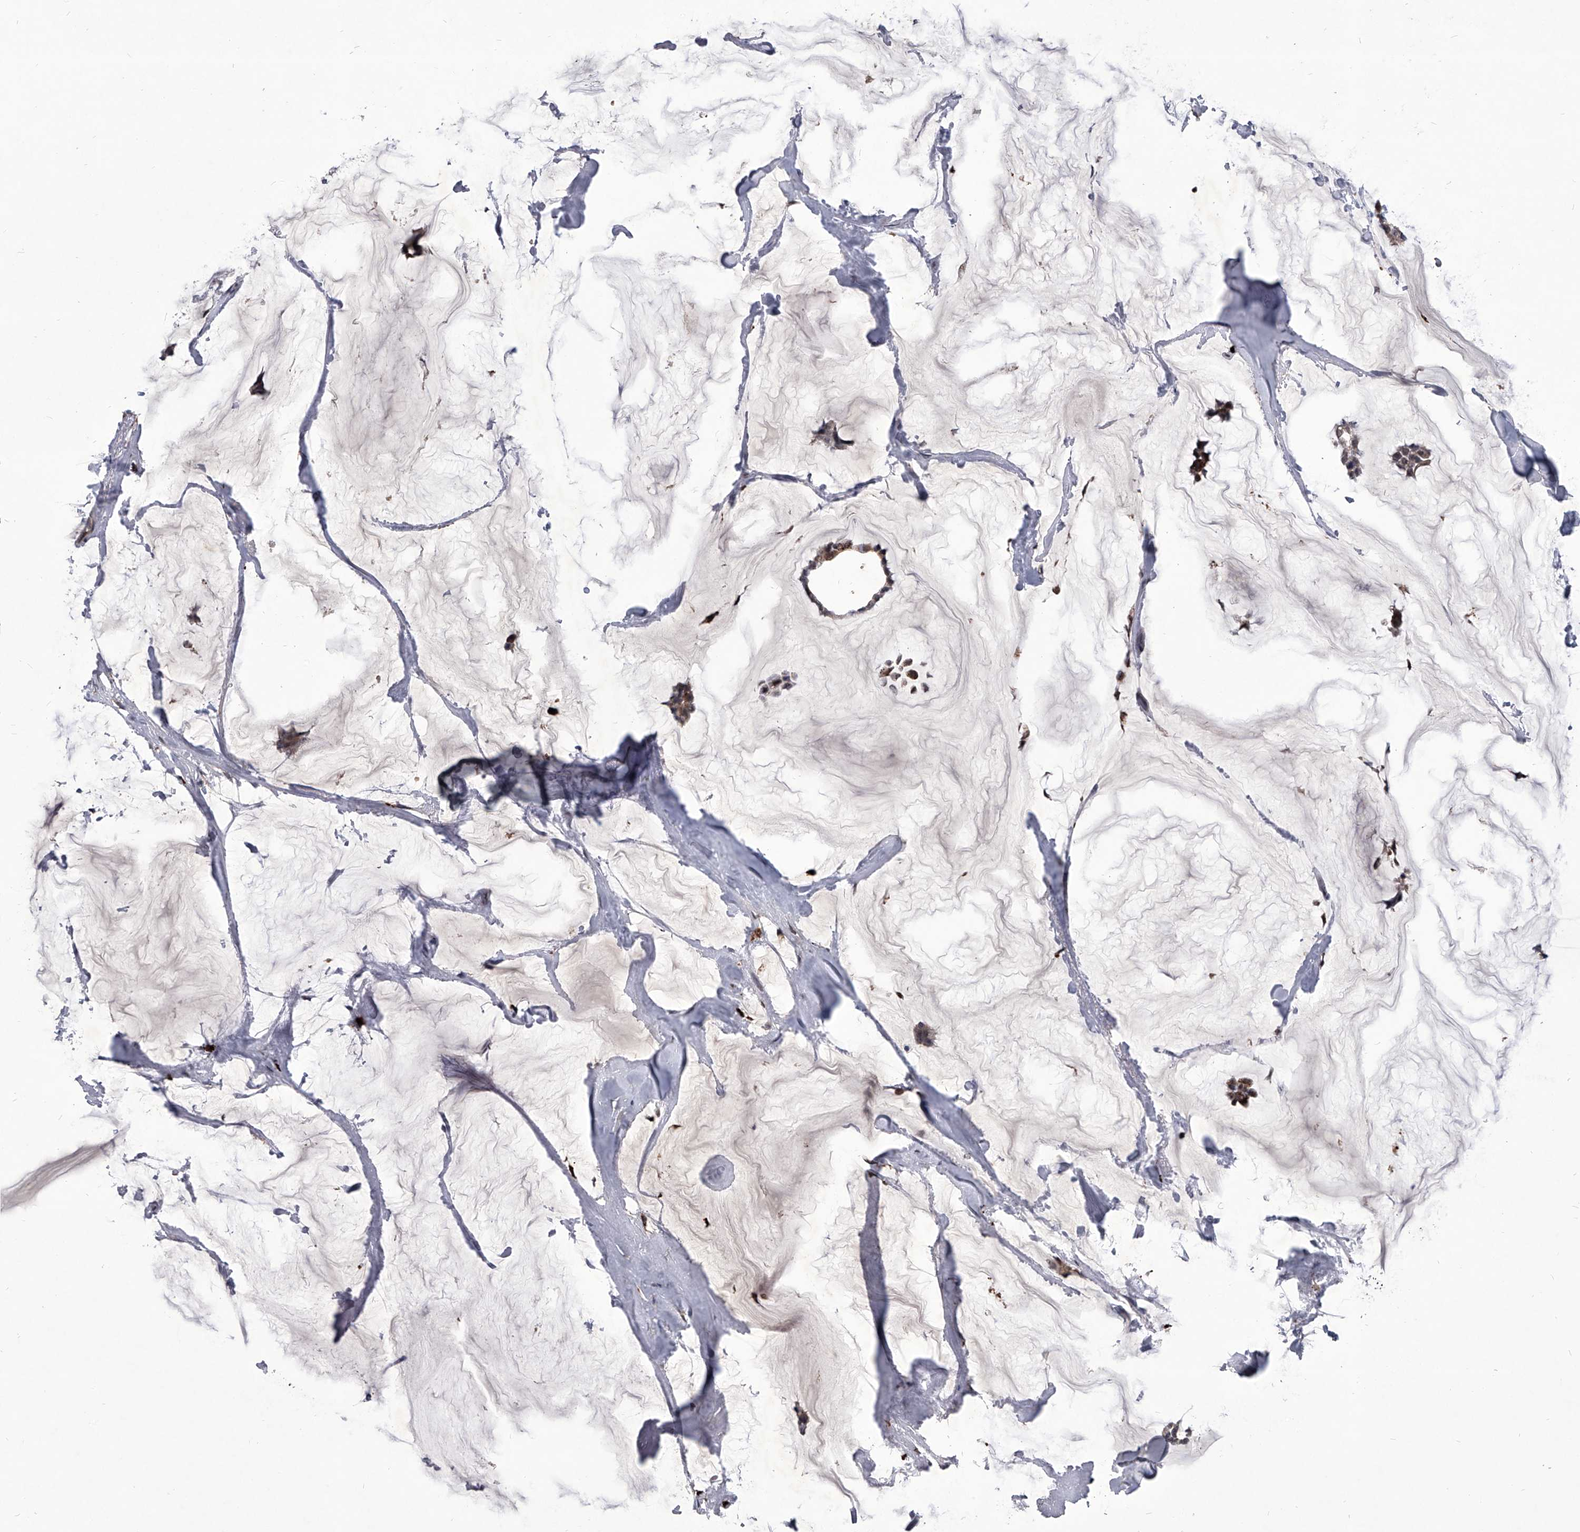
{"staining": {"intensity": "moderate", "quantity": ">75%", "location": "cytoplasmic/membranous"}, "tissue": "breast cancer", "cell_type": "Tumor cells", "image_type": "cancer", "snomed": [{"axis": "morphology", "description": "Duct carcinoma"}, {"axis": "topography", "description": "Breast"}], "caption": "Tumor cells reveal moderate cytoplasmic/membranous expression in approximately >75% of cells in invasive ductal carcinoma (breast).", "gene": "CMTR1", "patient": {"sex": "female", "age": 93}}